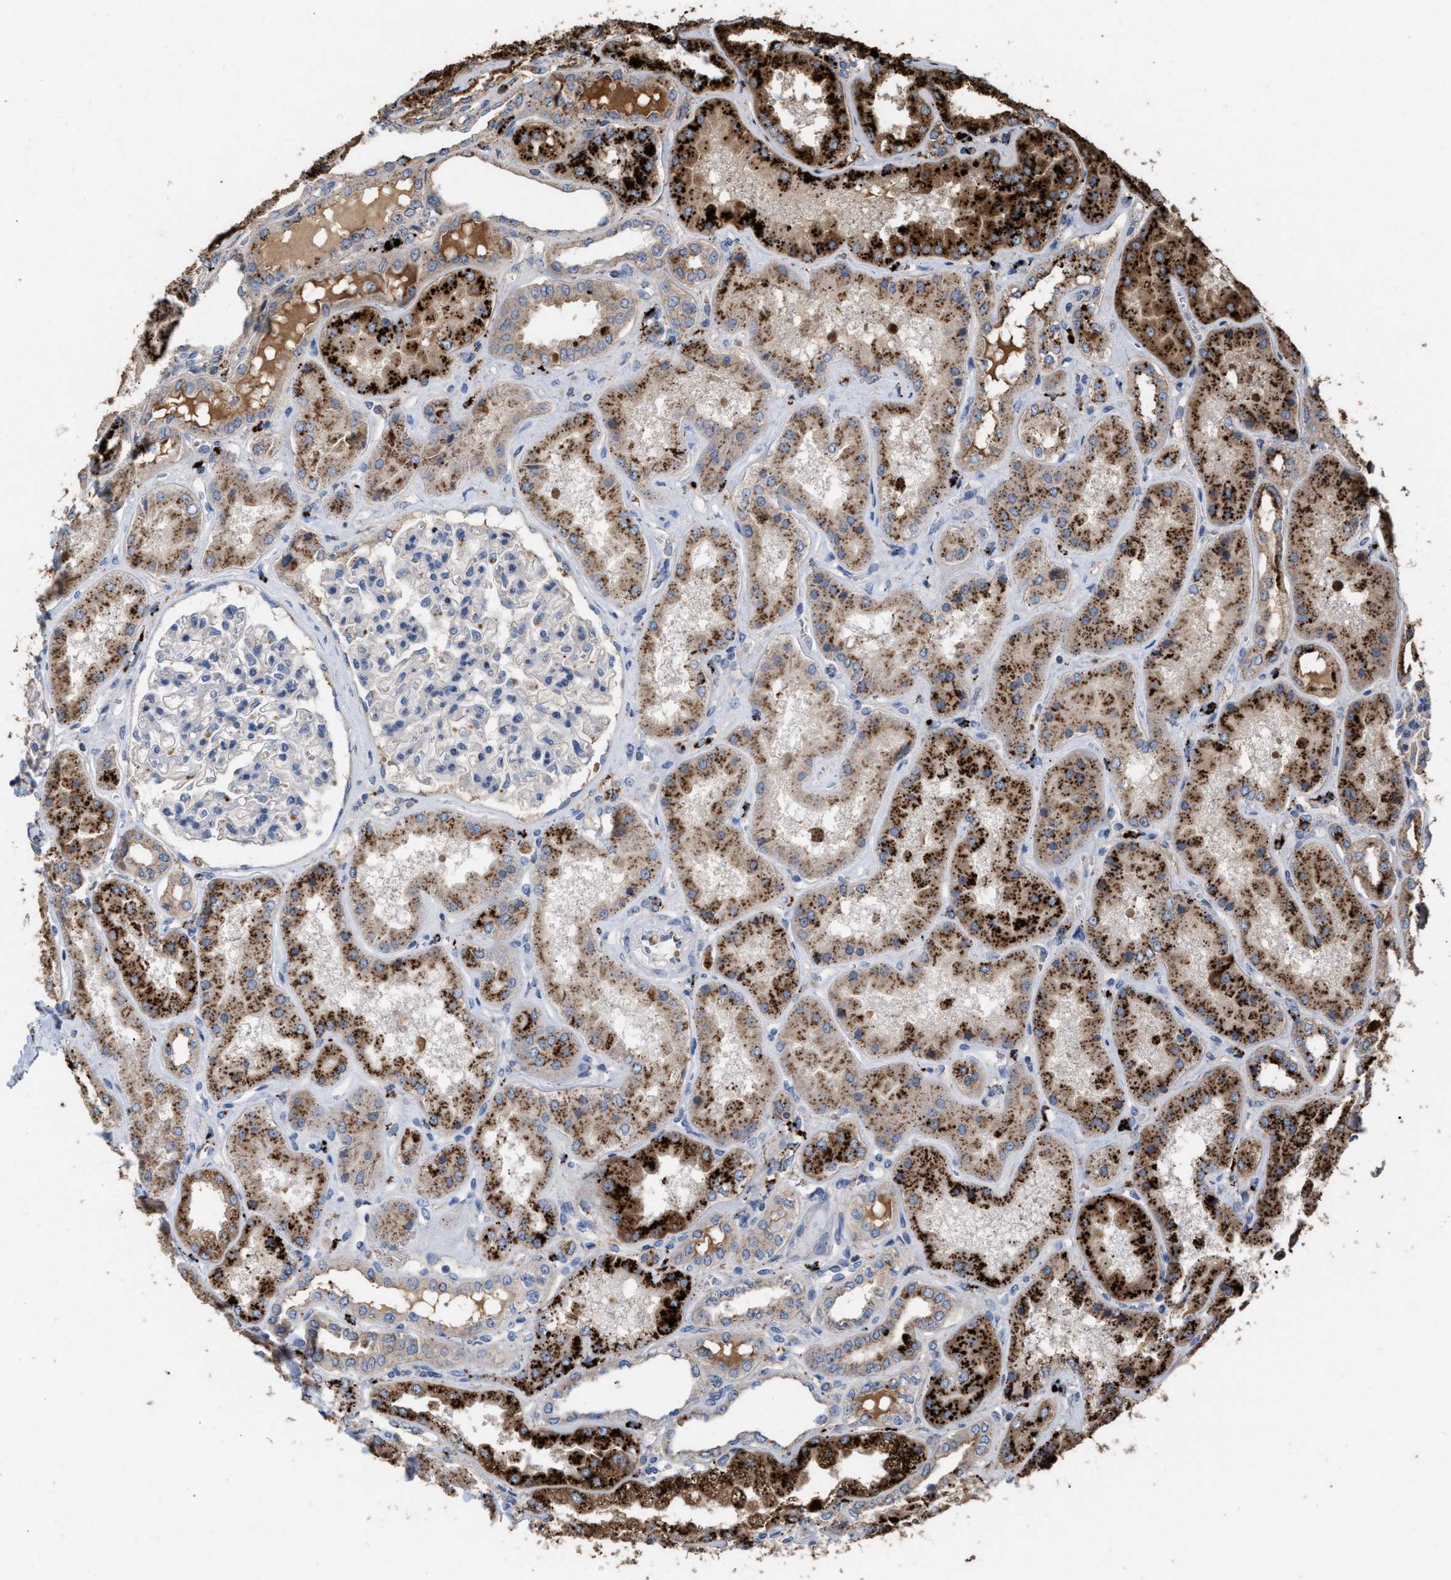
{"staining": {"intensity": "negative", "quantity": "none", "location": "none"}, "tissue": "kidney", "cell_type": "Cells in glomeruli", "image_type": "normal", "snomed": [{"axis": "morphology", "description": "Normal tissue, NOS"}, {"axis": "topography", "description": "Kidney"}], "caption": "Protein analysis of unremarkable kidney demonstrates no significant staining in cells in glomeruli. Brightfield microscopy of immunohistochemistry stained with DAB (brown) and hematoxylin (blue), captured at high magnification.", "gene": "ELMO3", "patient": {"sex": "female", "age": 56}}